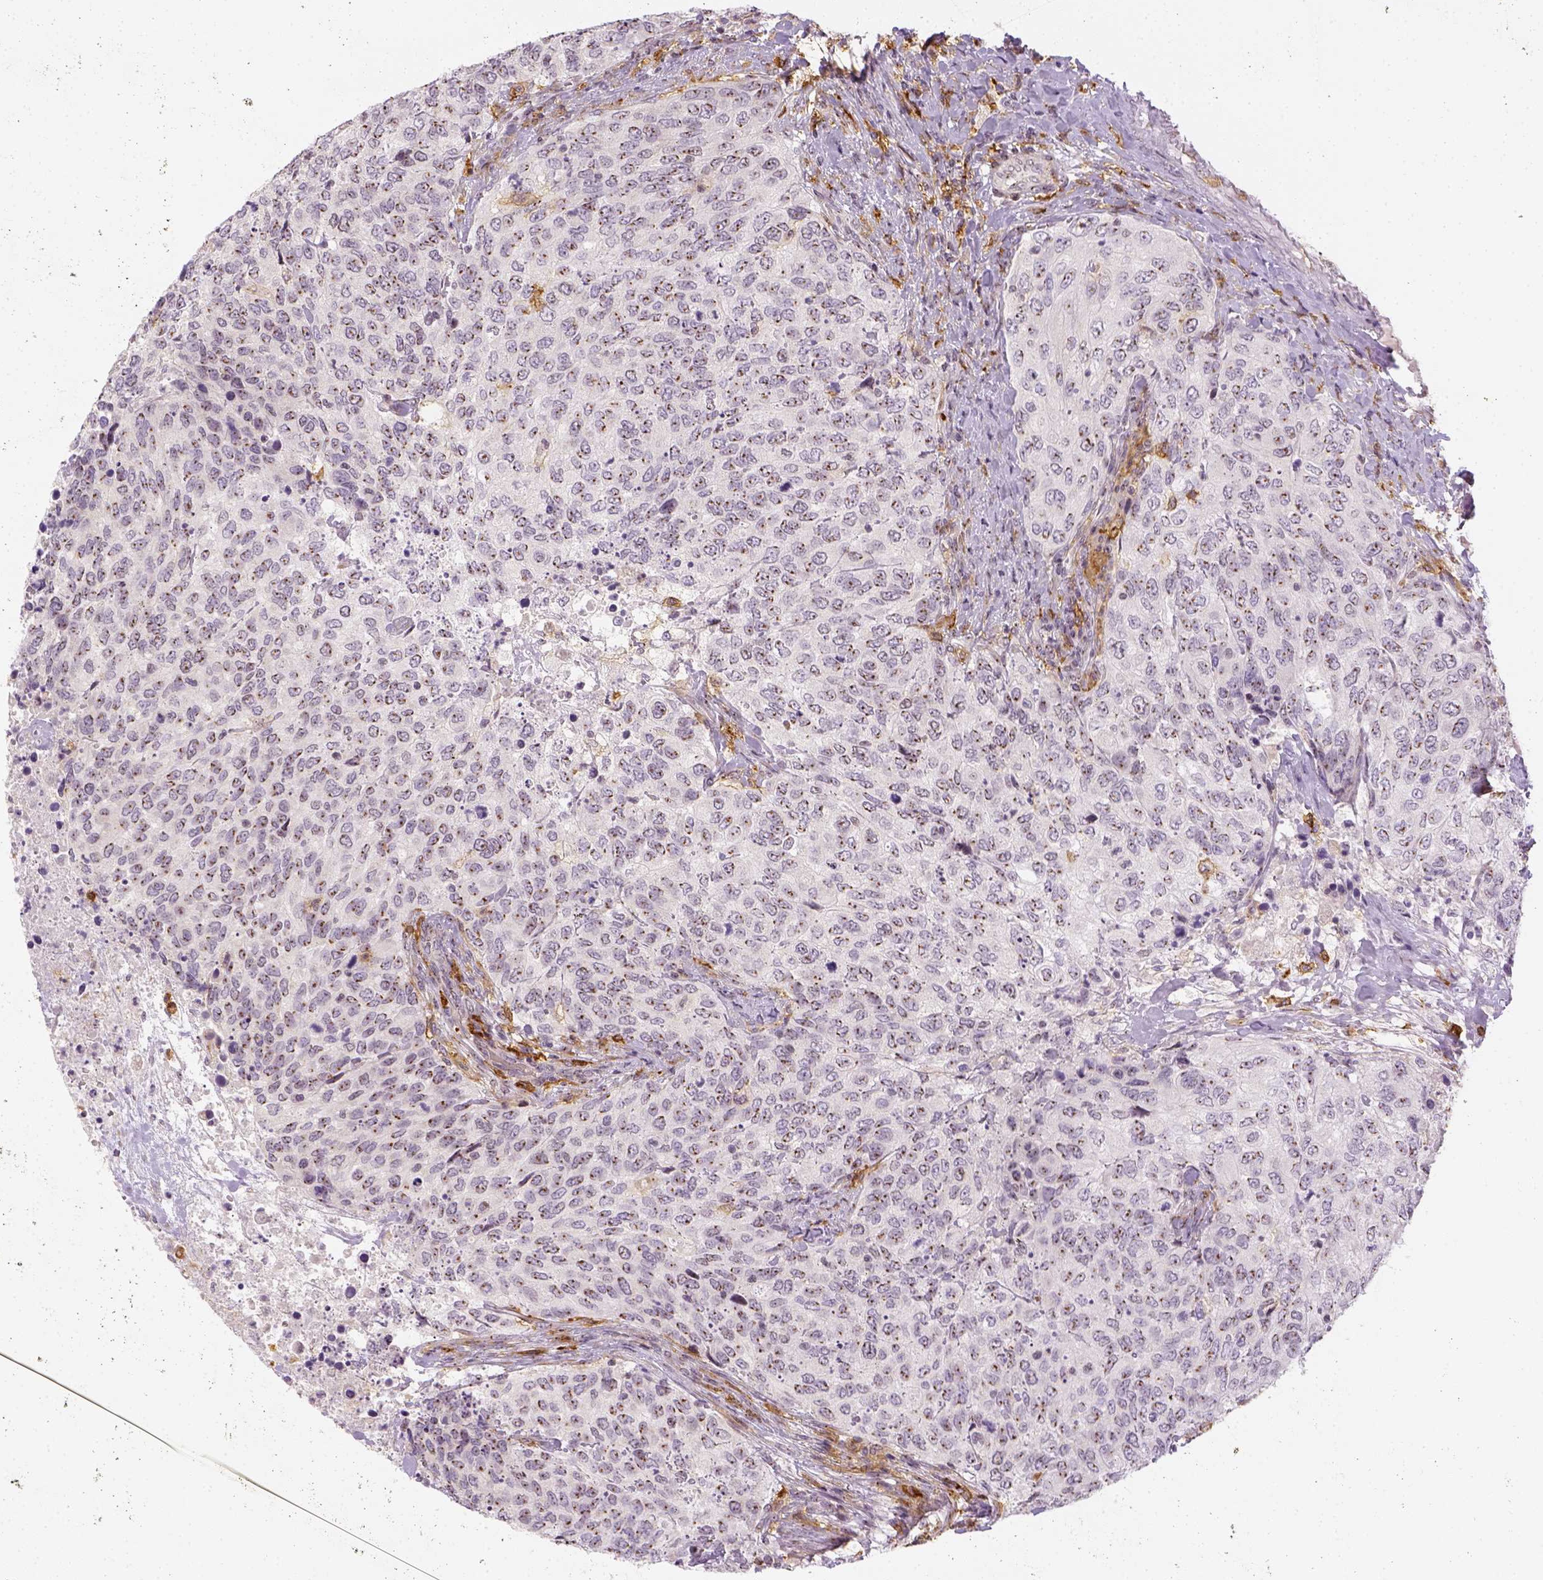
{"staining": {"intensity": "negative", "quantity": "none", "location": "none"}, "tissue": "urothelial cancer", "cell_type": "Tumor cells", "image_type": "cancer", "snomed": [{"axis": "morphology", "description": "Urothelial carcinoma, High grade"}, {"axis": "topography", "description": "Urinary bladder"}], "caption": "Tumor cells show no significant protein positivity in urothelial carcinoma (high-grade).", "gene": "CD14", "patient": {"sex": "female", "age": 78}}